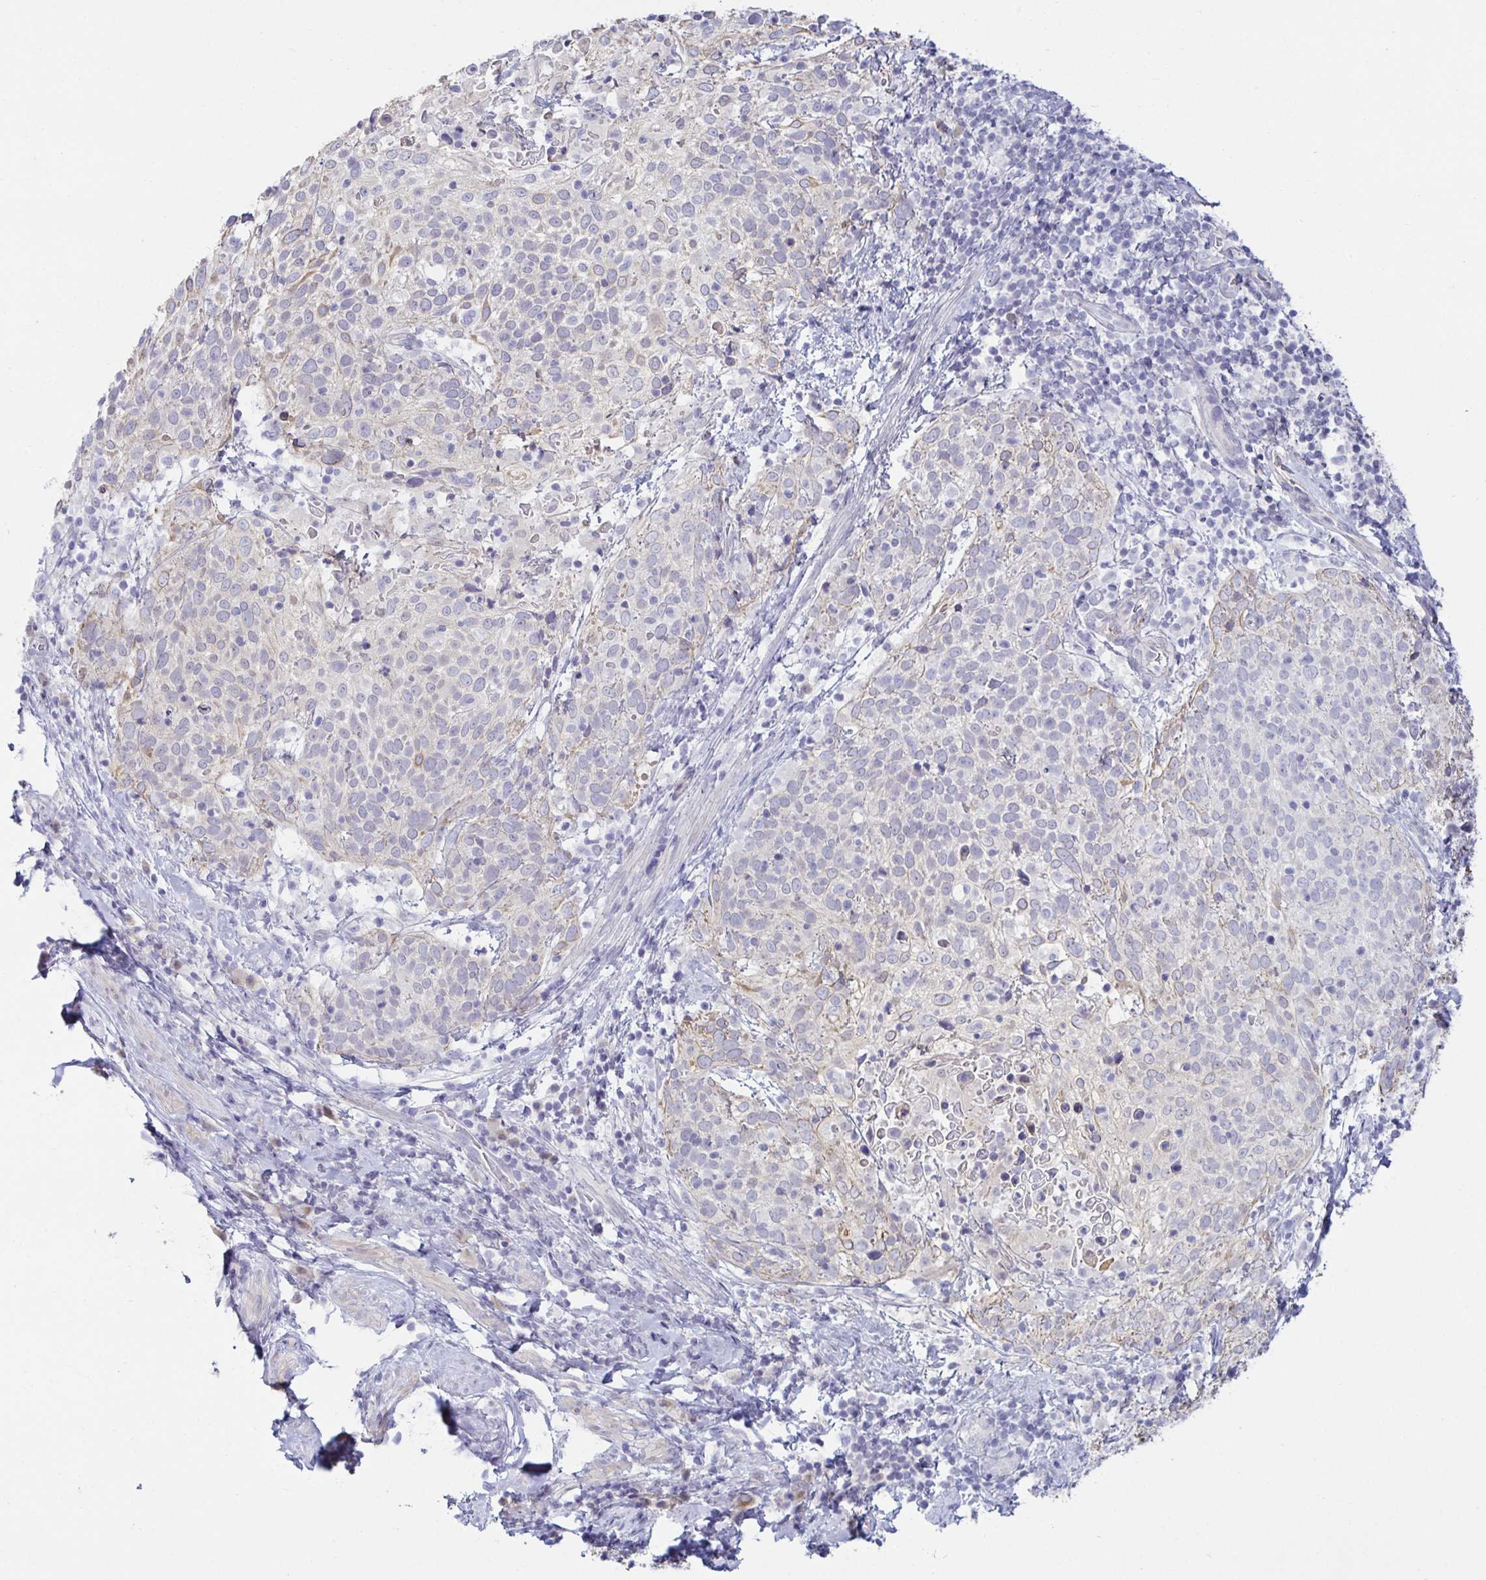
{"staining": {"intensity": "negative", "quantity": "none", "location": "none"}, "tissue": "cervical cancer", "cell_type": "Tumor cells", "image_type": "cancer", "snomed": [{"axis": "morphology", "description": "Squamous cell carcinoma, NOS"}, {"axis": "topography", "description": "Cervix"}], "caption": "The immunohistochemistry image has no significant positivity in tumor cells of cervical squamous cell carcinoma tissue.", "gene": "MON2", "patient": {"sex": "female", "age": 61}}